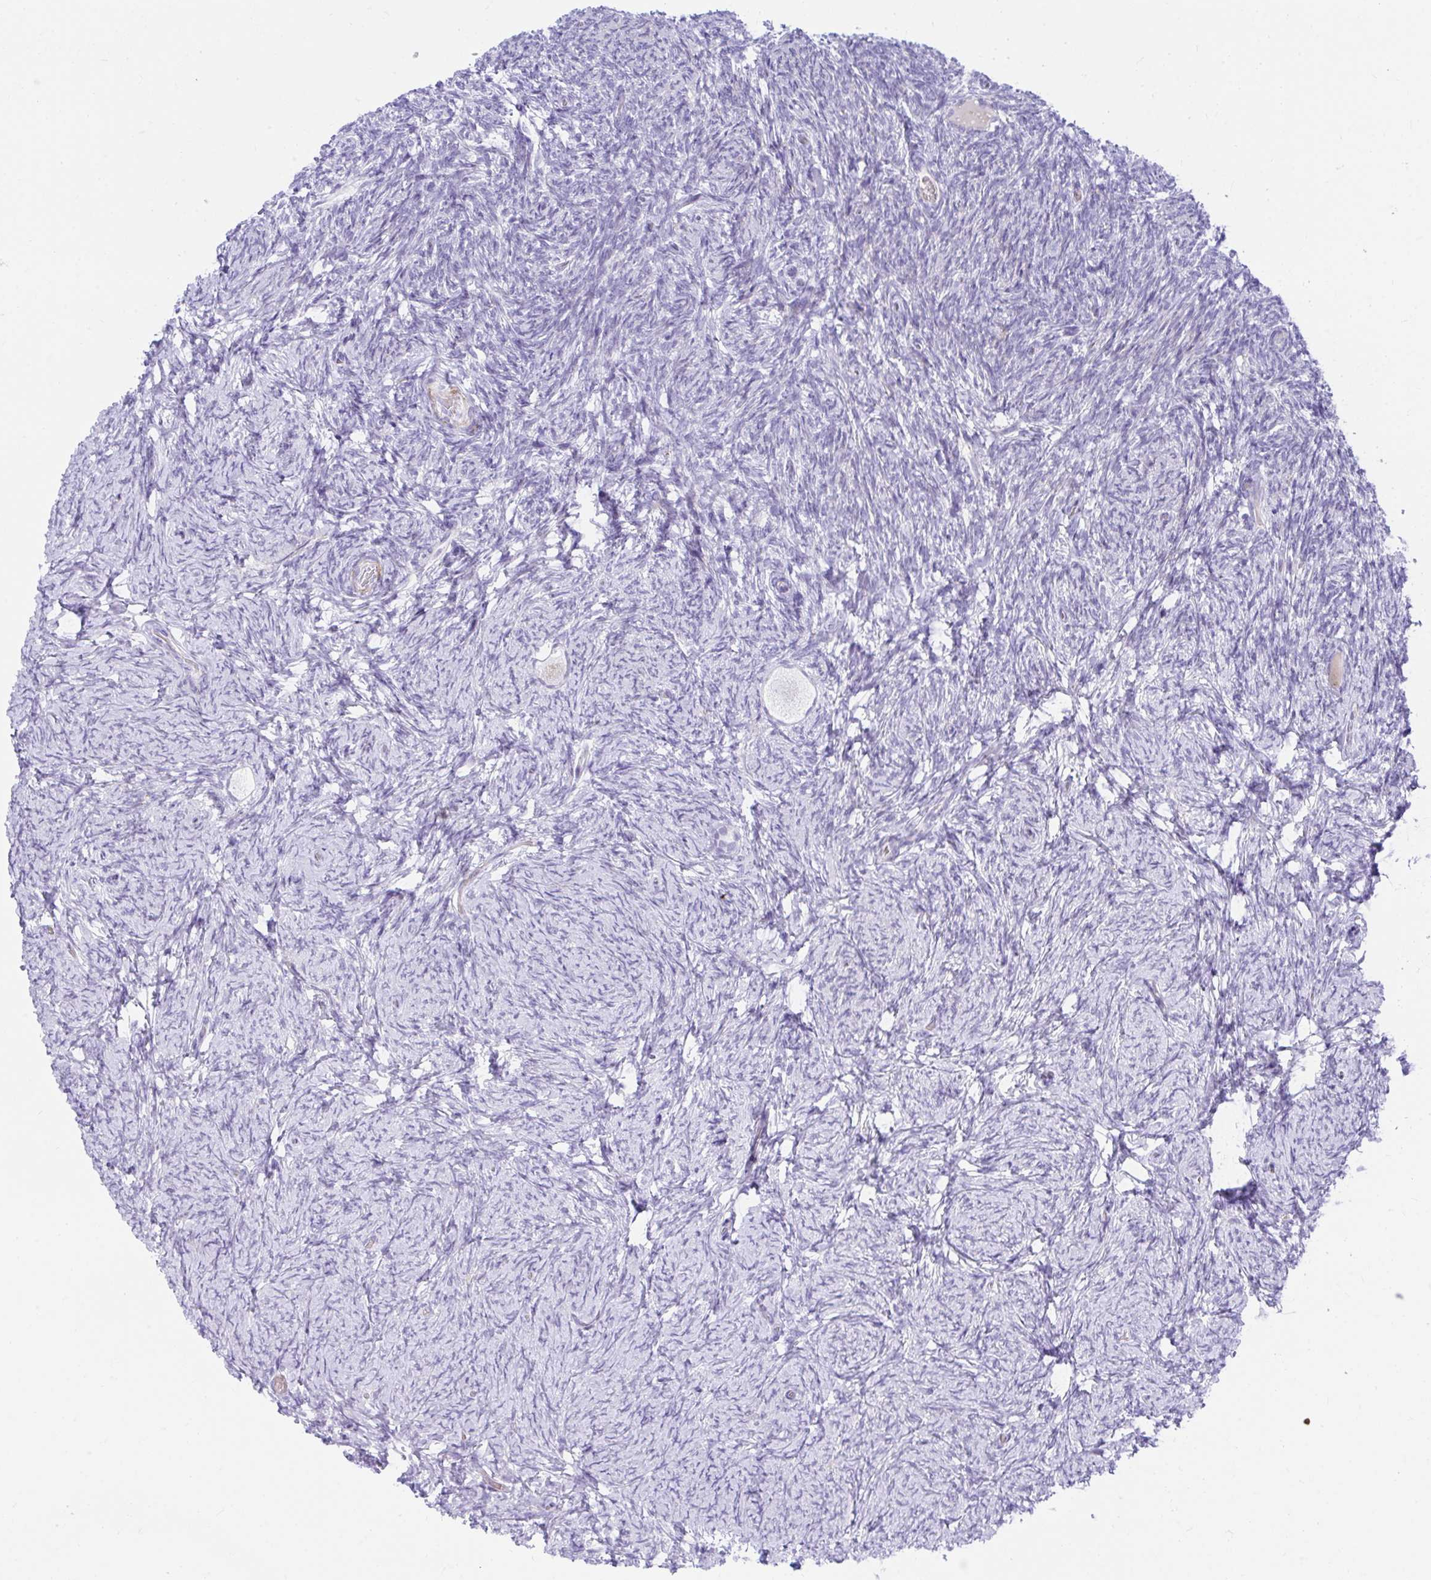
{"staining": {"intensity": "negative", "quantity": "none", "location": "none"}, "tissue": "ovary", "cell_type": "Follicle cells", "image_type": "normal", "snomed": [{"axis": "morphology", "description": "Normal tissue, NOS"}, {"axis": "topography", "description": "Ovary"}], "caption": "IHC photomicrograph of benign ovary: human ovary stained with DAB (3,3'-diaminobenzidine) shows no significant protein positivity in follicle cells.", "gene": "CSTB", "patient": {"sex": "female", "age": 34}}